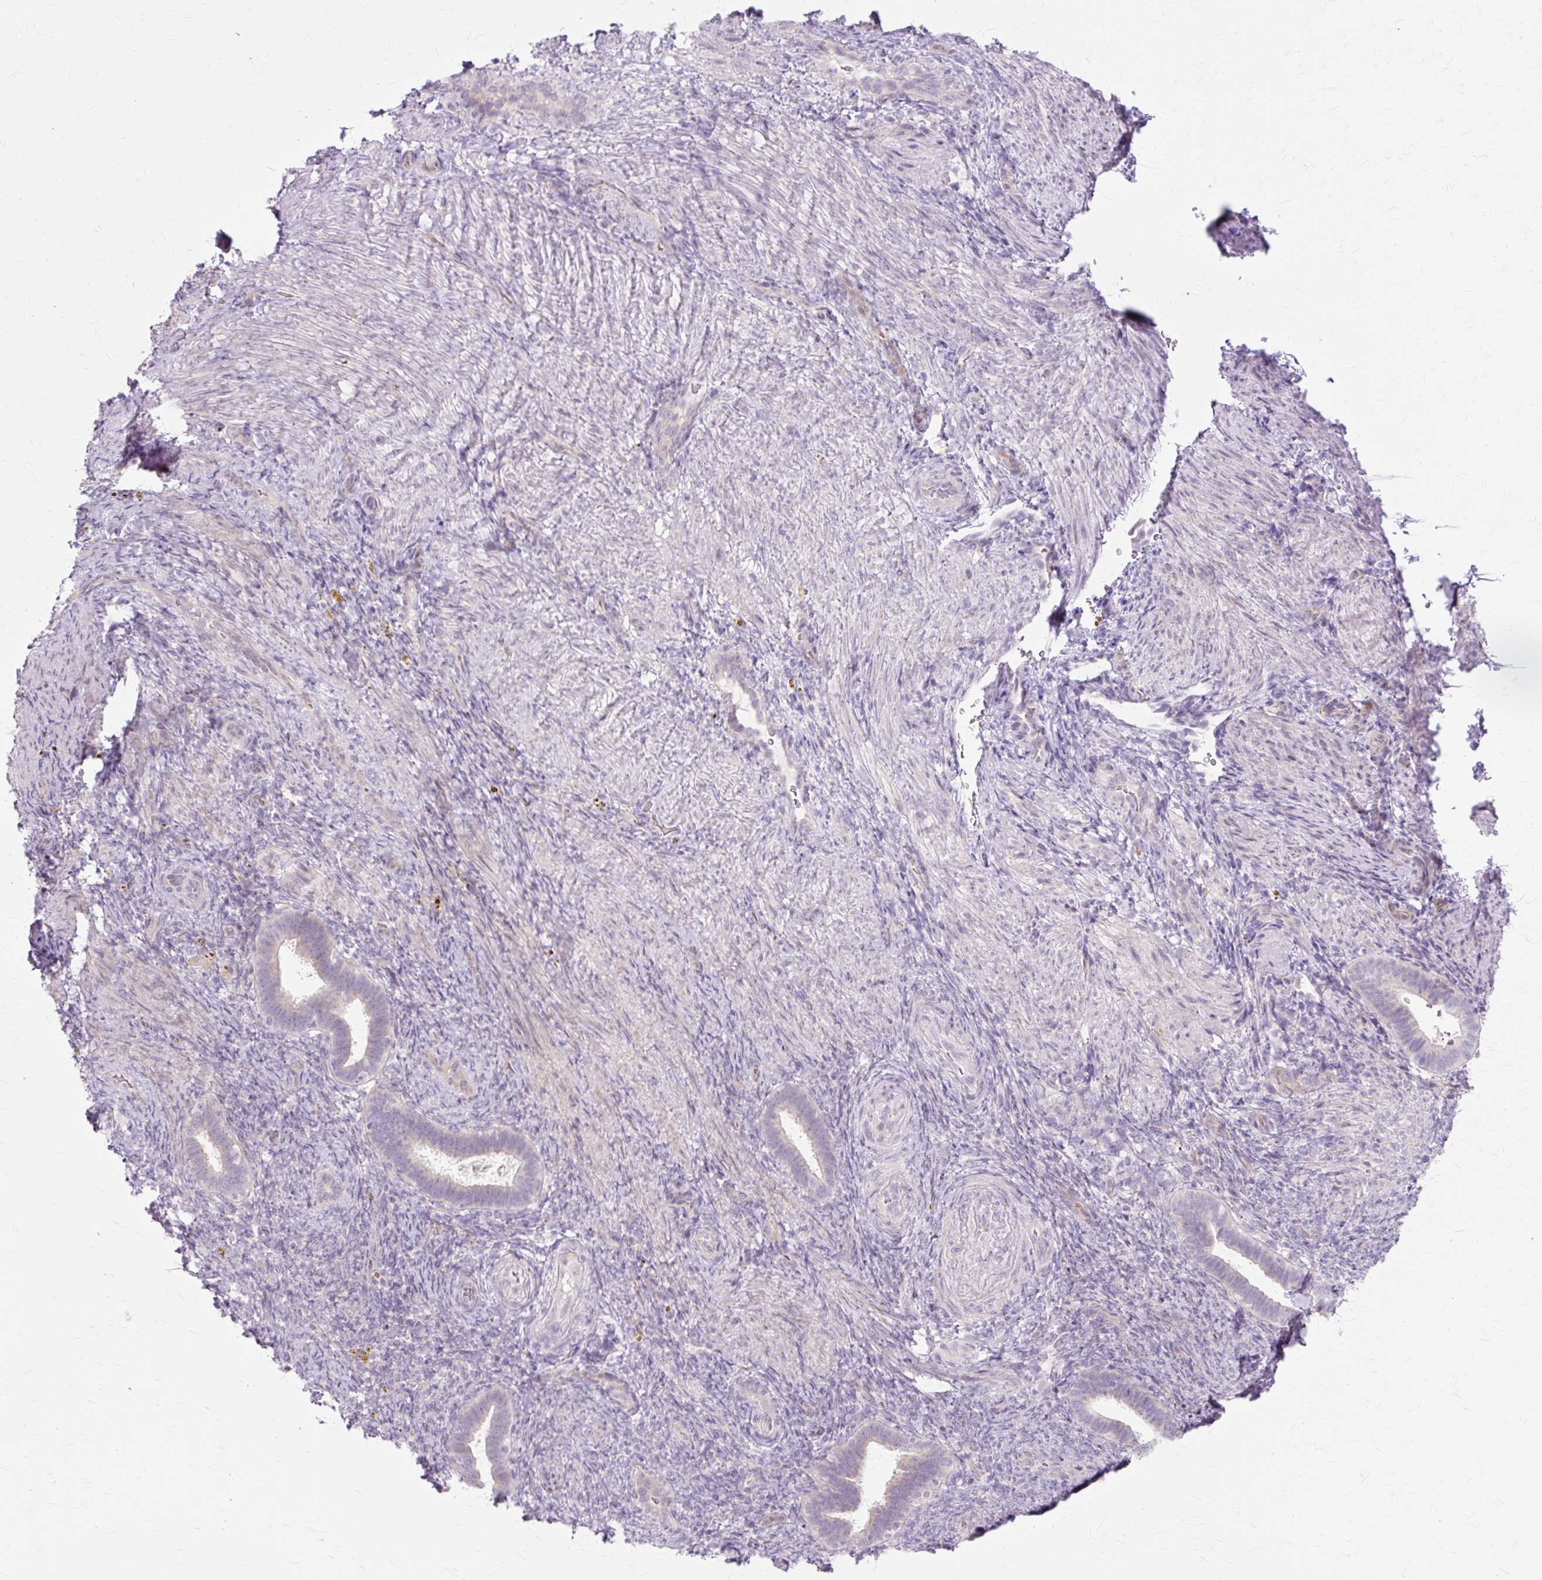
{"staining": {"intensity": "negative", "quantity": "none", "location": "none"}, "tissue": "endometrium", "cell_type": "Cells in endometrial stroma", "image_type": "normal", "snomed": [{"axis": "morphology", "description": "Normal tissue, NOS"}, {"axis": "topography", "description": "Endometrium"}], "caption": "This micrograph is of unremarkable endometrium stained with immunohistochemistry (IHC) to label a protein in brown with the nuclei are counter-stained blue. There is no positivity in cells in endometrial stroma. Brightfield microscopy of immunohistochemistry stained with DAB (3,3'-diaminobenzidine) (brown) and hematoxylin (blue), captured at high magnification.", "gene": "ZNF35", "patient": {"sex": "female", "age": 34}}